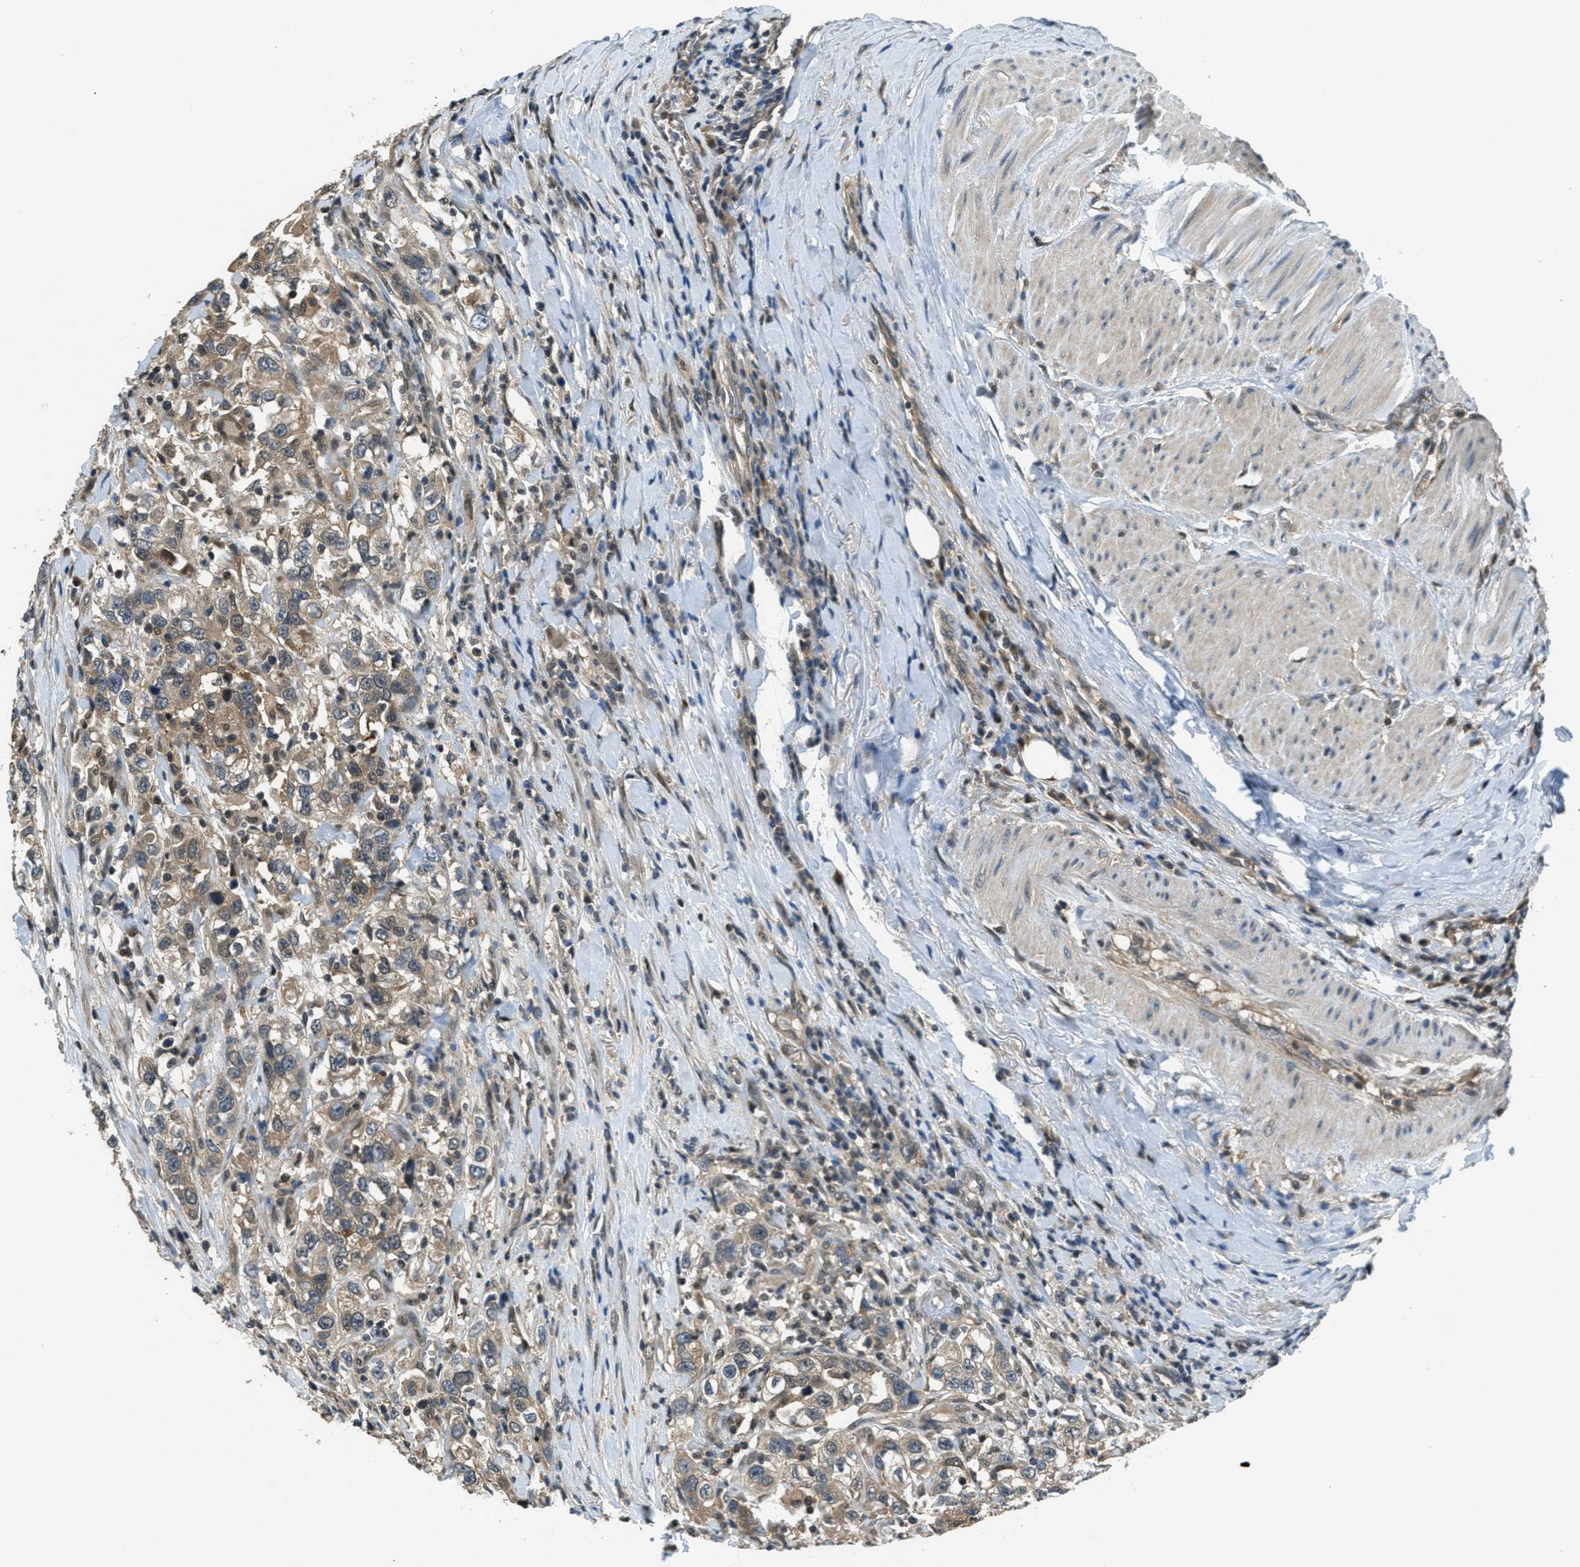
{"staining": {"intensity": "weak", "quantity": ">75%", "location": "cytoplasmic/membranous"}, "tissue": "urothelial cancer", "cell_type": "Tumor cells", "image_type": "cancer", "snomed": [{"axis": "morphology", "description": "Urothelial carcinoma, High grade"}, {"axis": "topography", "description": "Urinary bladder"}], "caption": "High-grade urothelial carcinoma stained with DAB IHC exhibits low levels of weak cytoplasmic/membranous staining in about >75% of tumor cells.", "gene": "DUSP6", "patient": {"sex": "female", "age": 80}}